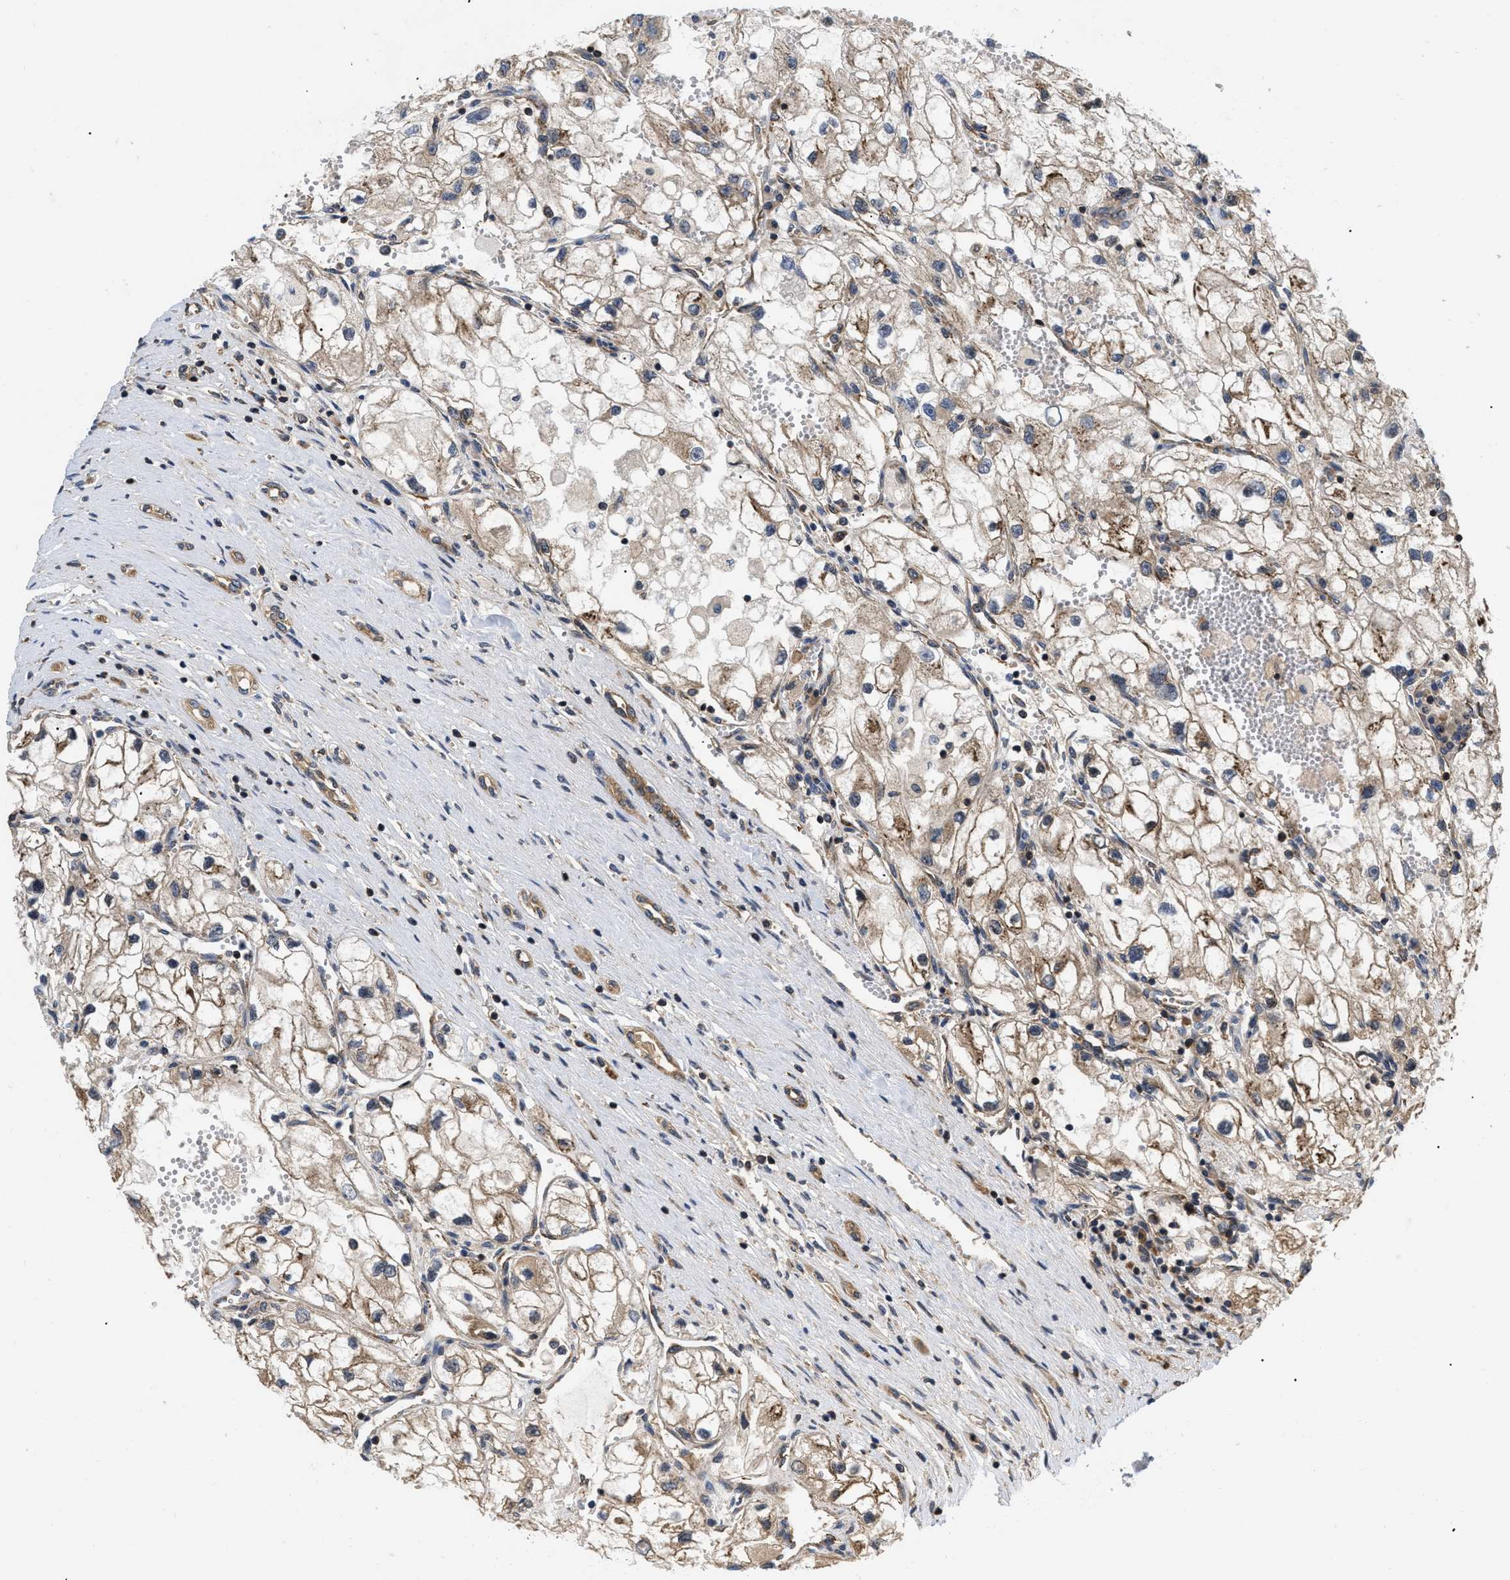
{"staining": {"intensity": "moderate", "quantity": "25%-75%", "location": "cytoplasmic/membranous"}, "tissue": "renal cancer", "cell_type": "Tumor cells", "image_type": "cancer", "snomed": [{"axis": "morphology", "description": "Adenocarcinoma, NOS"}, {"axis": "topography", "description": "Kidney"}], "caption": "Human renal cancer (adenocarcinoma) stained with a brown dye reveals moderate cytoplasmic/membranous positive expression in approximately 25%-75% of tumor cells.", "gene": "HMGCR", "patient": {"sex": "female", "age": 70}}